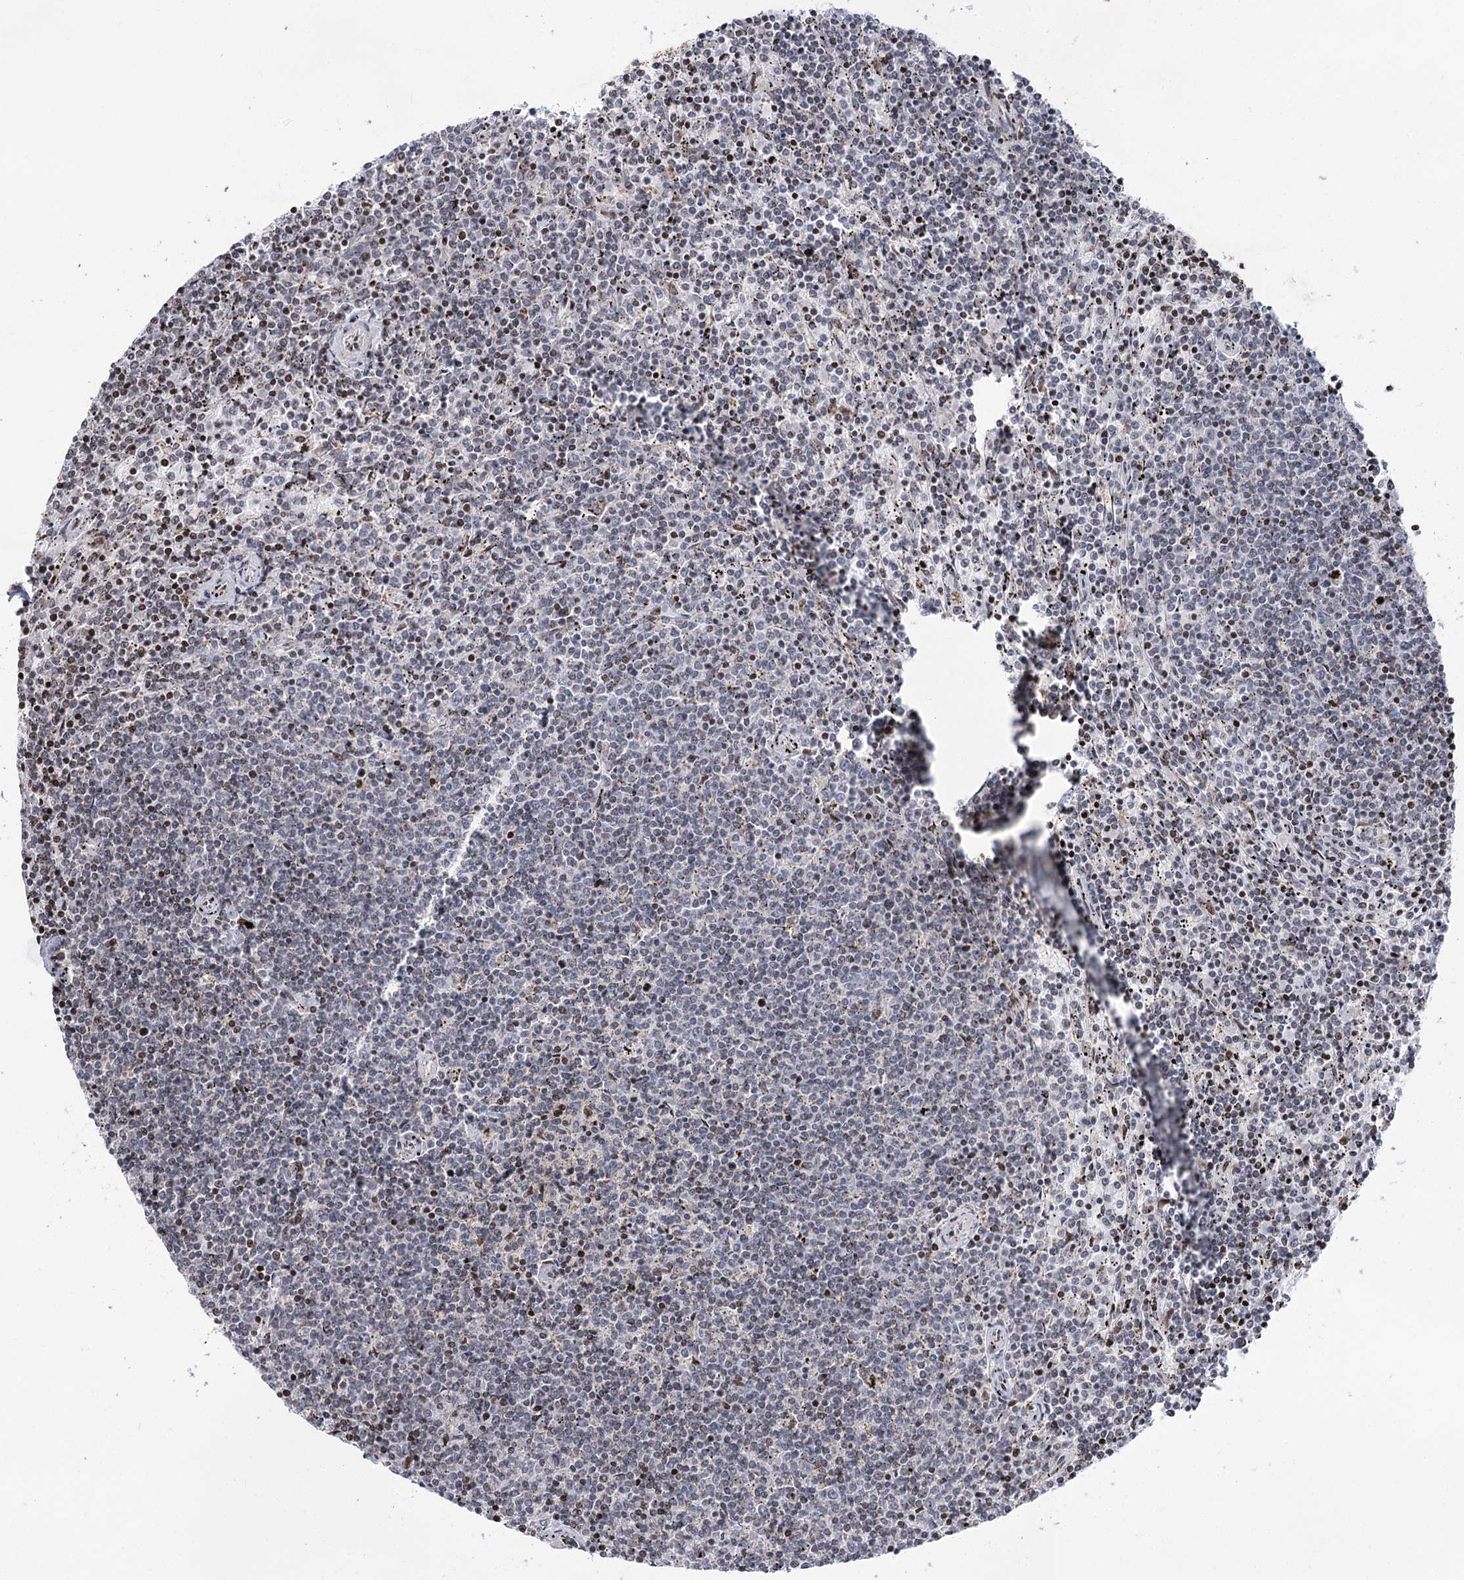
{"staining": {"intensity": "negative", "quantity": "none", "location": "none"}, "tissue": "lymphoma", "cell_type": "Tumor cells", "image_type": "cancer", "snomed": [{"axis": "morphology", "description": "Malignant lymphoma, non-Hodgkin's type, Low grade"}, {"axis": "topography", "description": "Spleen"}], "caption": "A micrograph of low-grade malignant lymphoma, non-Hodgkin's type stained for a protein reveals no brown staining in tumor cells.", "gene": "PTGR1", "patient": {"sex": "female", "age": 50}}